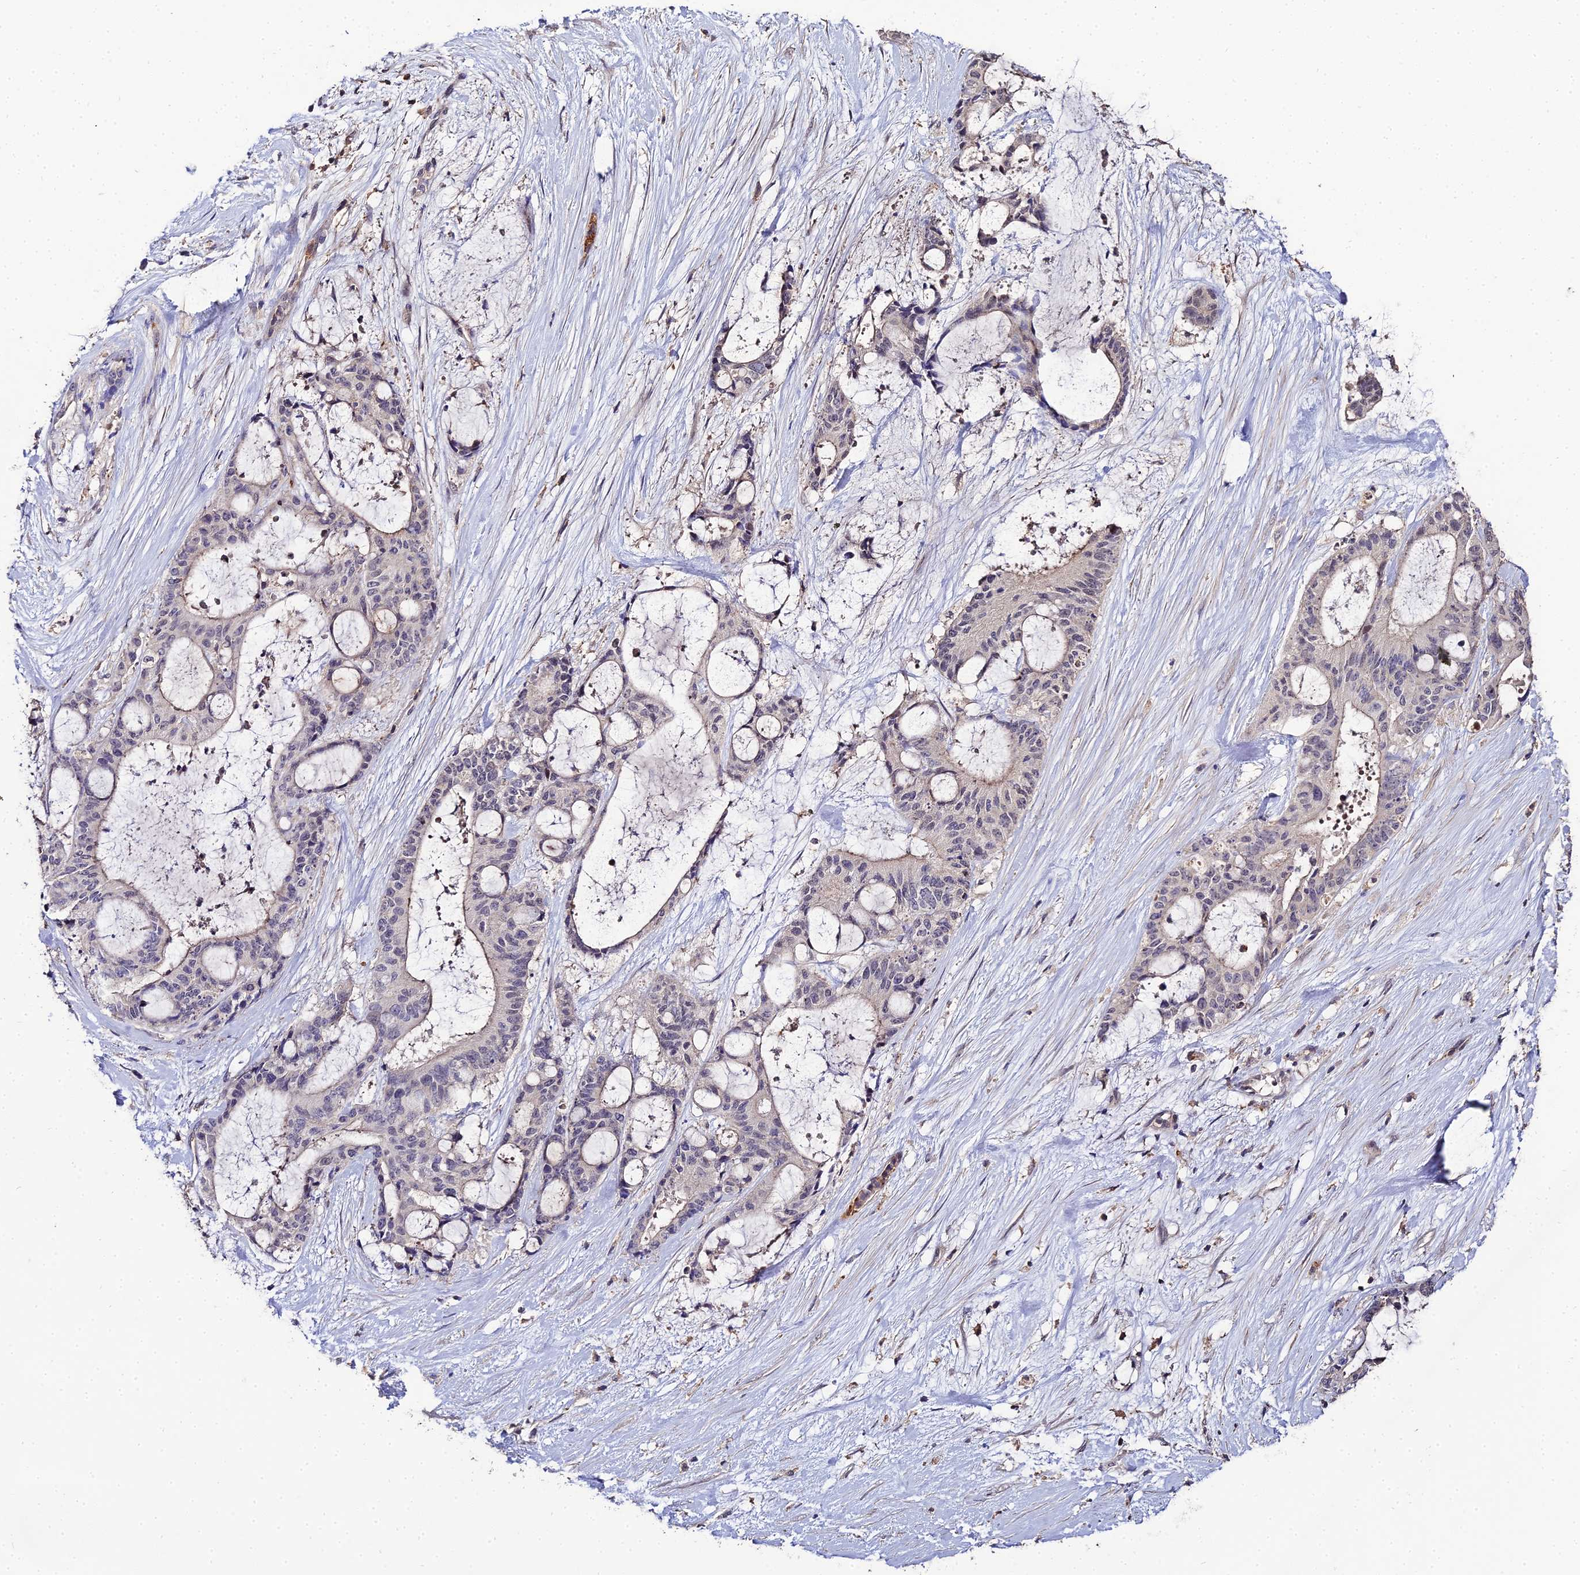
{"staining": {"intensity": "weak", "quantity": "<25%", "location": "nuclear"}, "tissue": "liver cancer", "cell_type": "Tumor cells", "image_type": "cancer", "snomed": [{"axis": "morphology", "description": "Normal tissue, NOS"}, {"axis": "morphology", "description": "Cholangiocarcinoma"}, {"axis": "topography", "description": "Liver"}, {"axis": "topography", "description": "Peripheral nerve tissue"}], "caption": "Cholangiocarcinoma (liver) was stained to show a protein in brown. There is no significant expression in tumor cells.", "gene": "LSM5", "patient": {"sex": "female", "age": 73}}